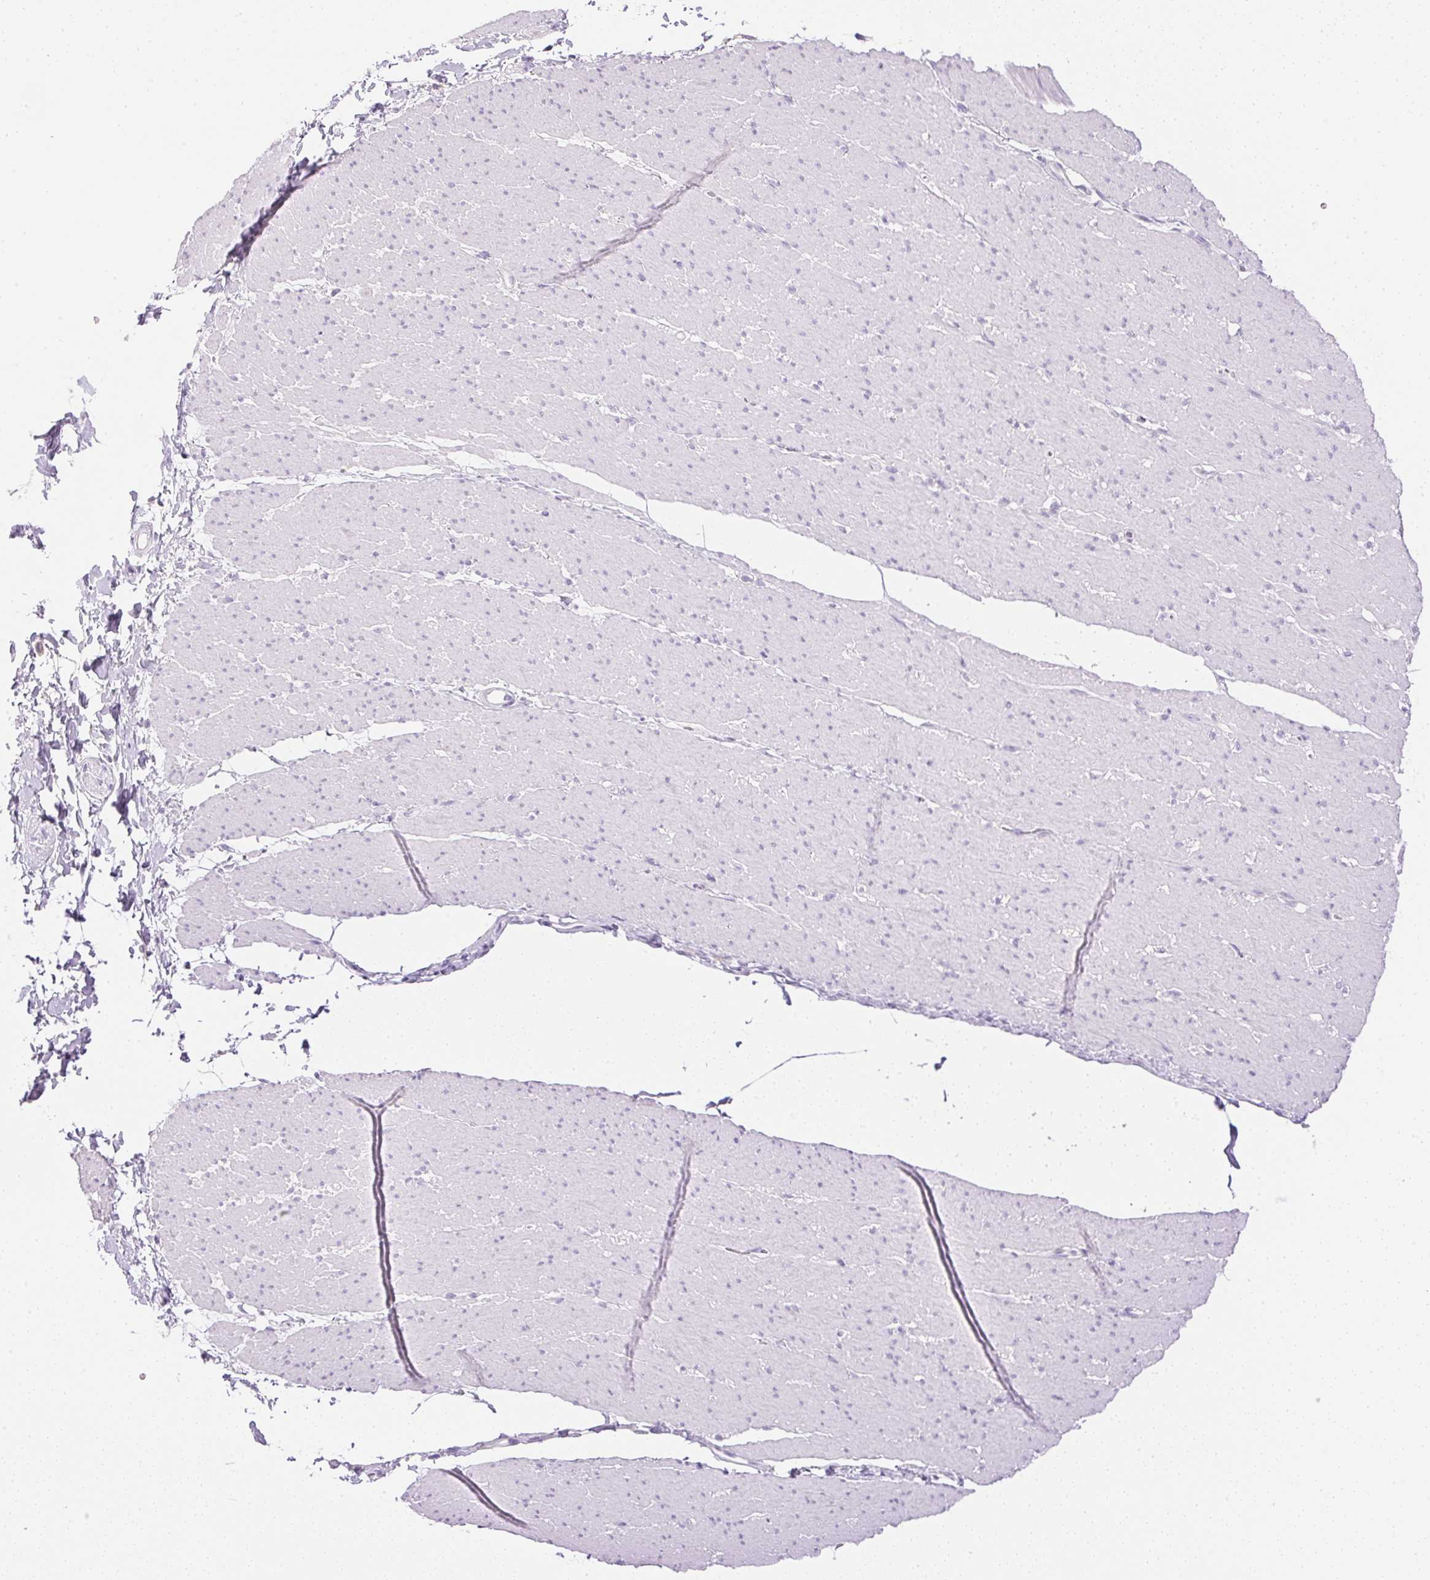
{"staining": {"intensity": "negative", "quantity": "none", "location": "none"}, "tissue": "smooth muscle", "cell_type": "Smooth muscle cells", "image_type": "normal", "snomed": [{"axis": "morphology", "description": "Normal tissue, NOS"}, {"axis": "topography", "description": "Smooth muscle"}, {"axis": "topography", "description": "Rectum"}], "caption": "This histopathology image is of benign smooth muscle stained with immunohistochemistry (IHC) to label a protein in brown with the nuclei are counter-stained blue. There is no staining in smooth muscle cells. Nuclei are stained in blue.", "gene": "ATP6V1G3", "patient": {"sex": "male", "age": 53}}